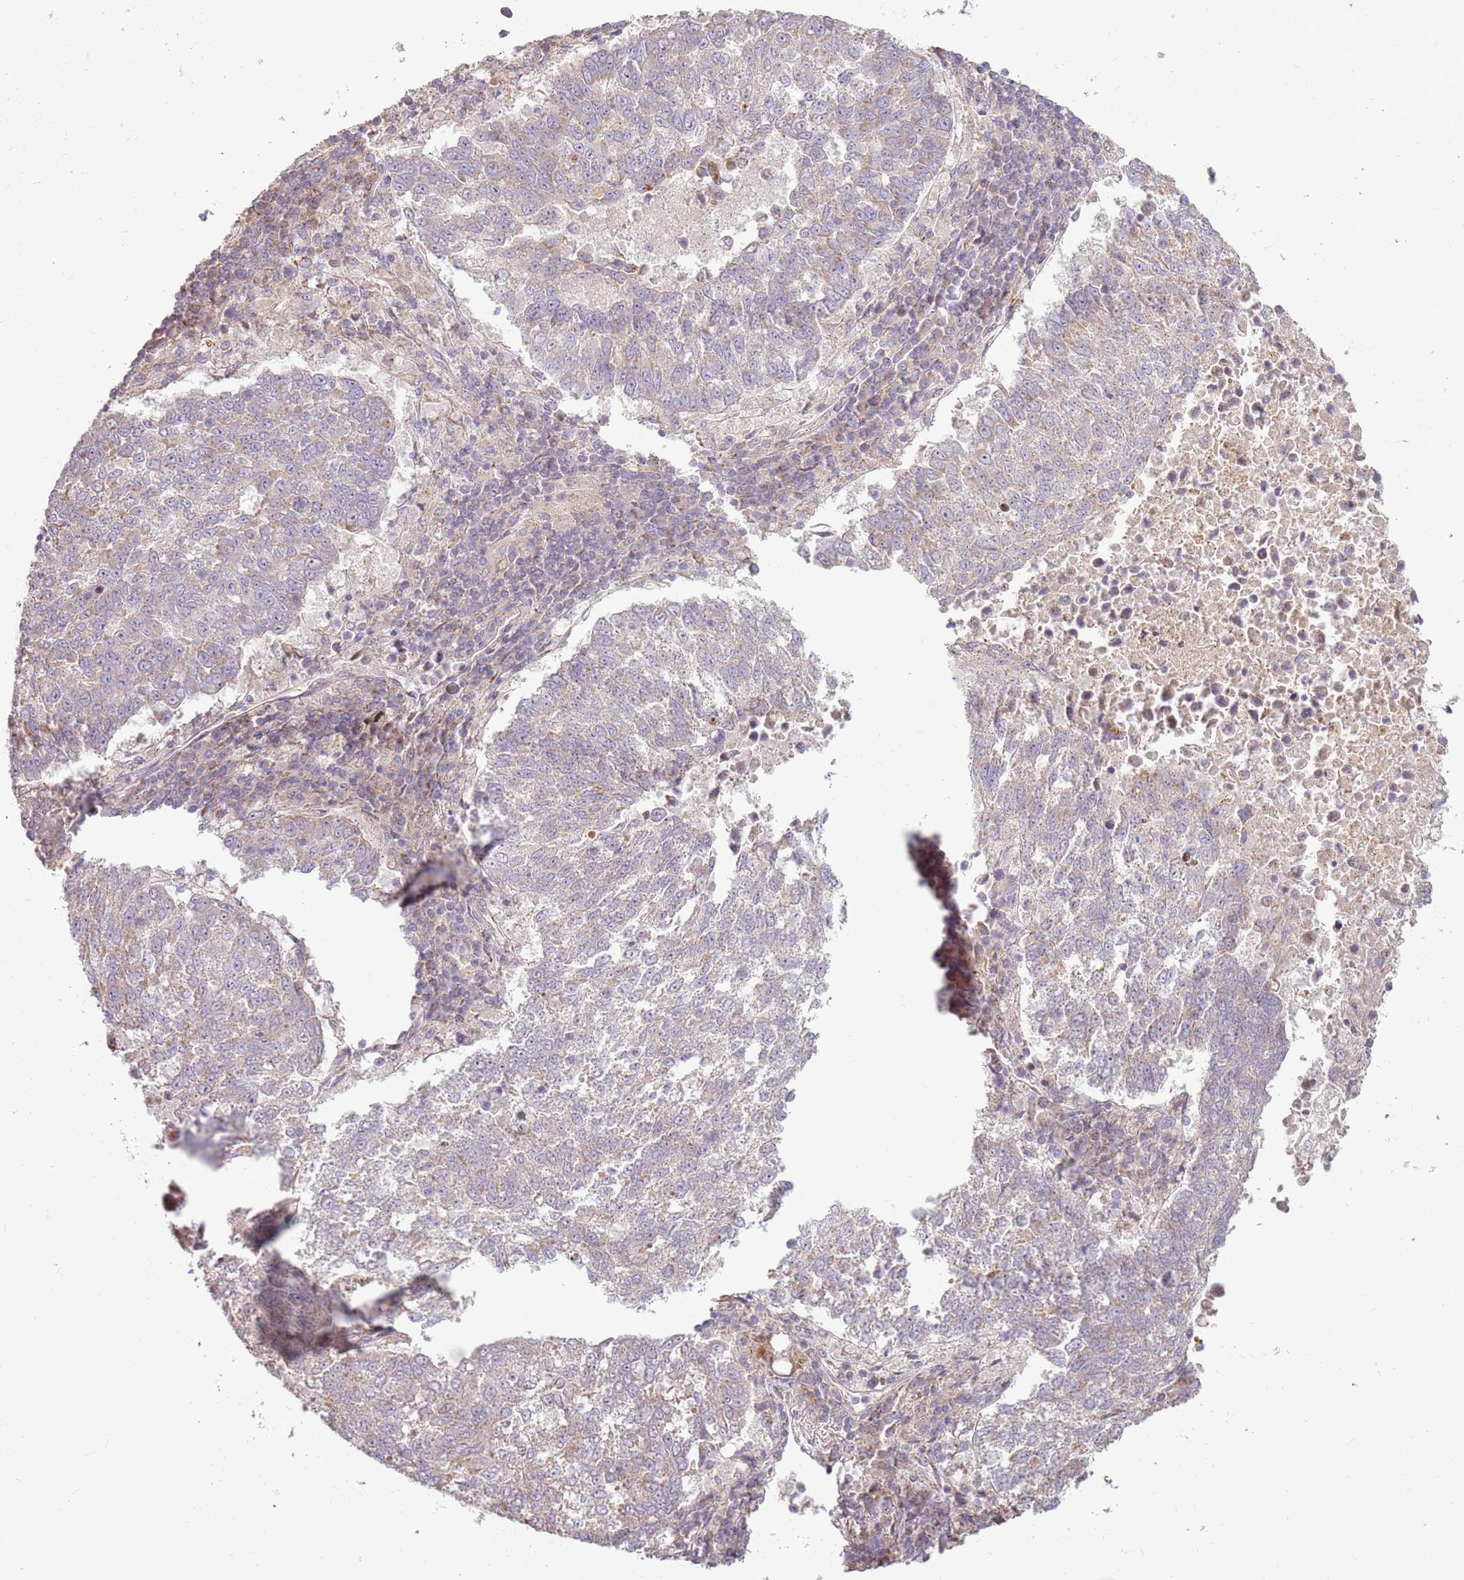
{"staining": {"intensity": "weak", "quantity": "<25%", "location": "cytoplasmic/membranous"}, "tissue": "lung cancer", "cell_type": "Tumor cells", "image_type": "cancer", "snomed": [{"axis": "morphology", "description": "Squamous cell carcinoma, NOS"}, {"axis": "topography", "description": "Lung"}], "caption": "An image of human squamous cell carcinoma (lung) is negative for staining in tumor cells.", "gene": "ZNF530", "patient": {"sex": "male", "age": 73}}